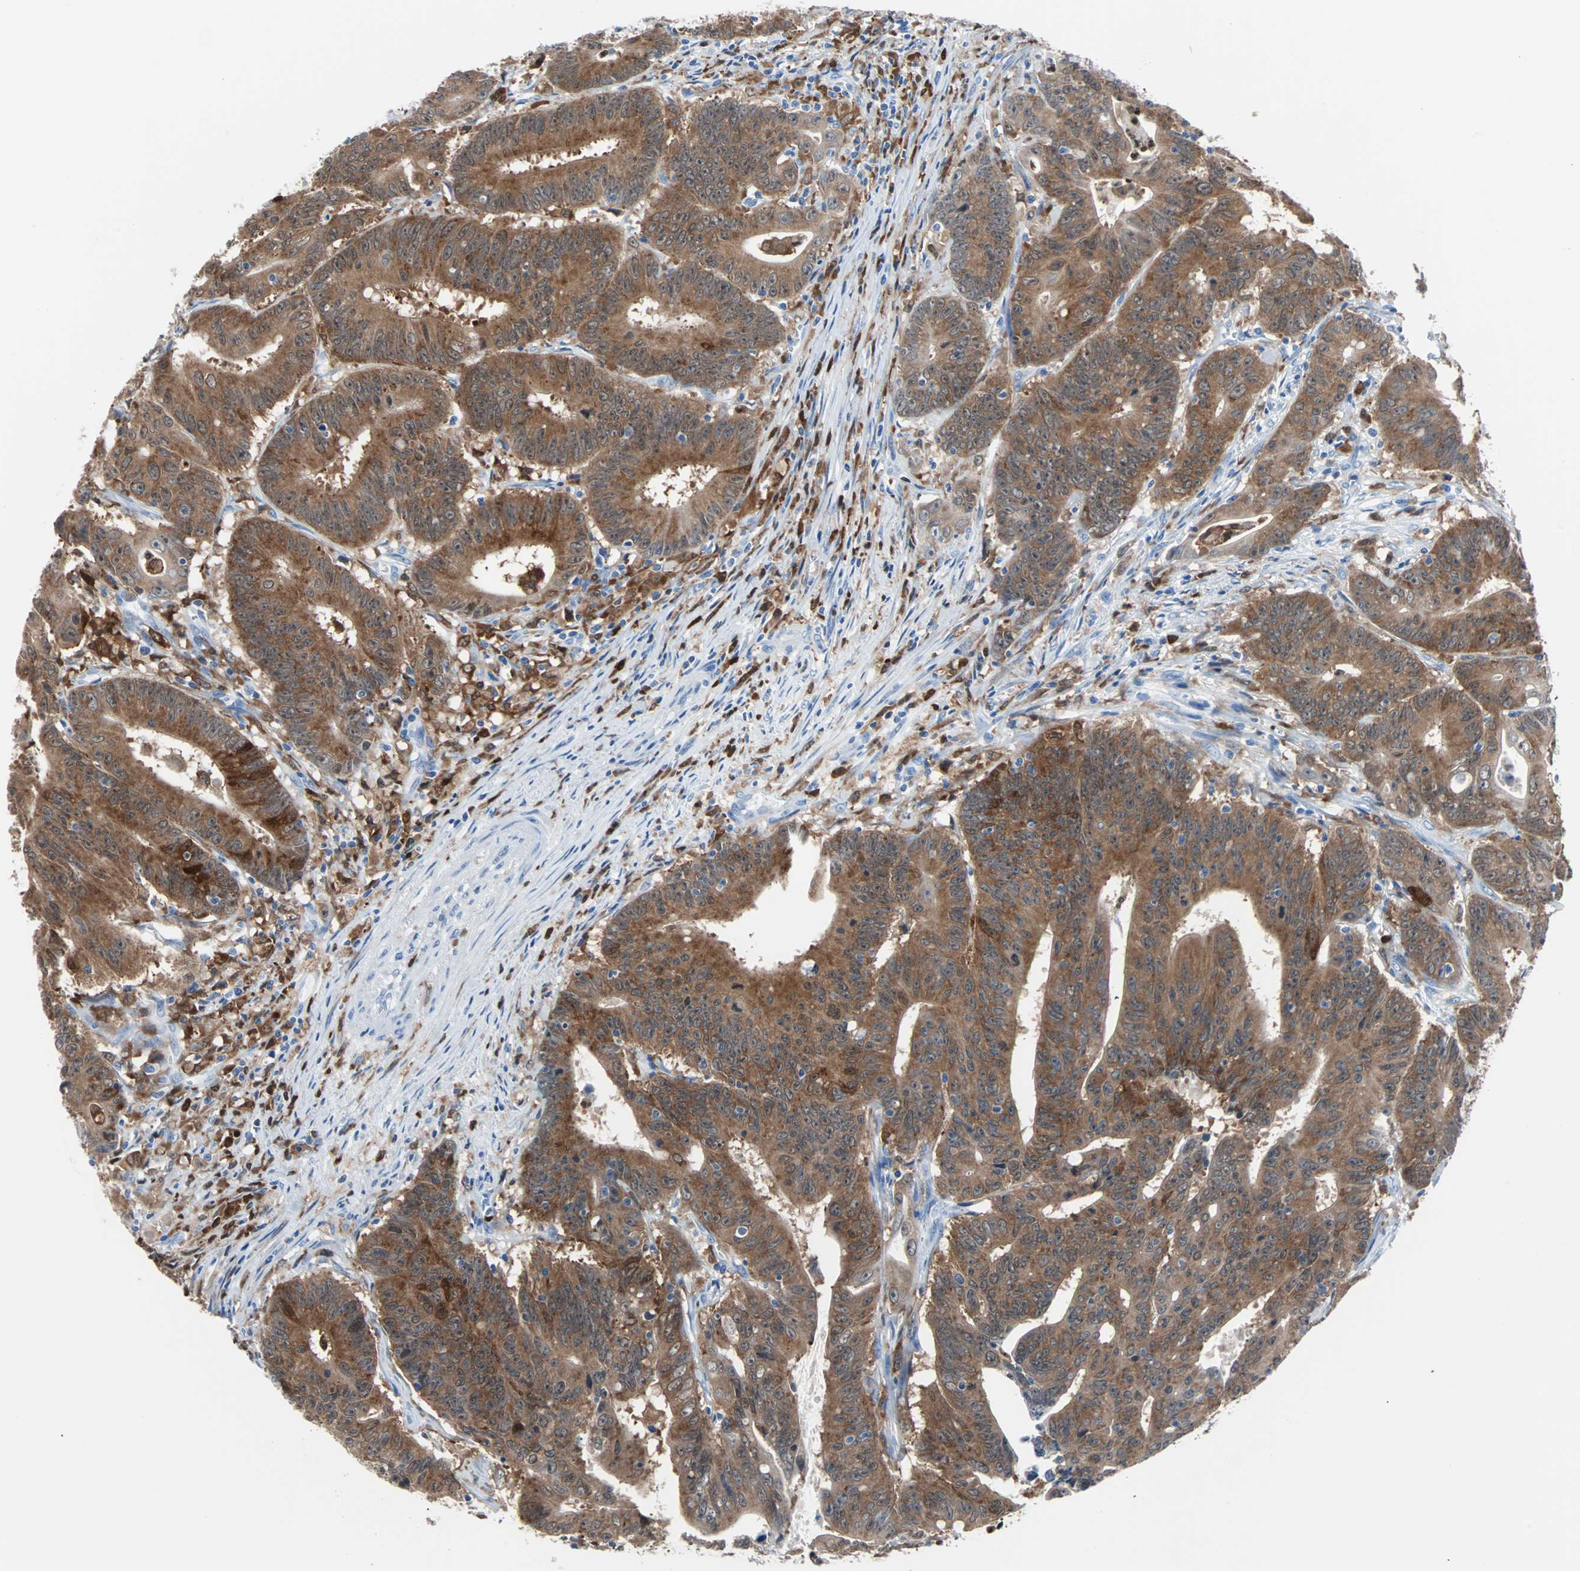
{"staining": {"intensity": "strong", "quantity": ">75%", "location": "cytoplasmic/membranous"}, "tissue": "colorectal cancer", "cell_type": "Tumor cells", "image_type": "cancer", "snomed": [{"axis": "morphology", "description": "Adenocarcinoma, NOS"}, {"axis": "topography", "description": "Colon"}], "caption": "Colorectal cancer stained for a protein demonstrates strong cytoplasmic/membranous positivity in tumor cells.", "gene": "SYK", "patient": {"sex": "male", "age": 45}}